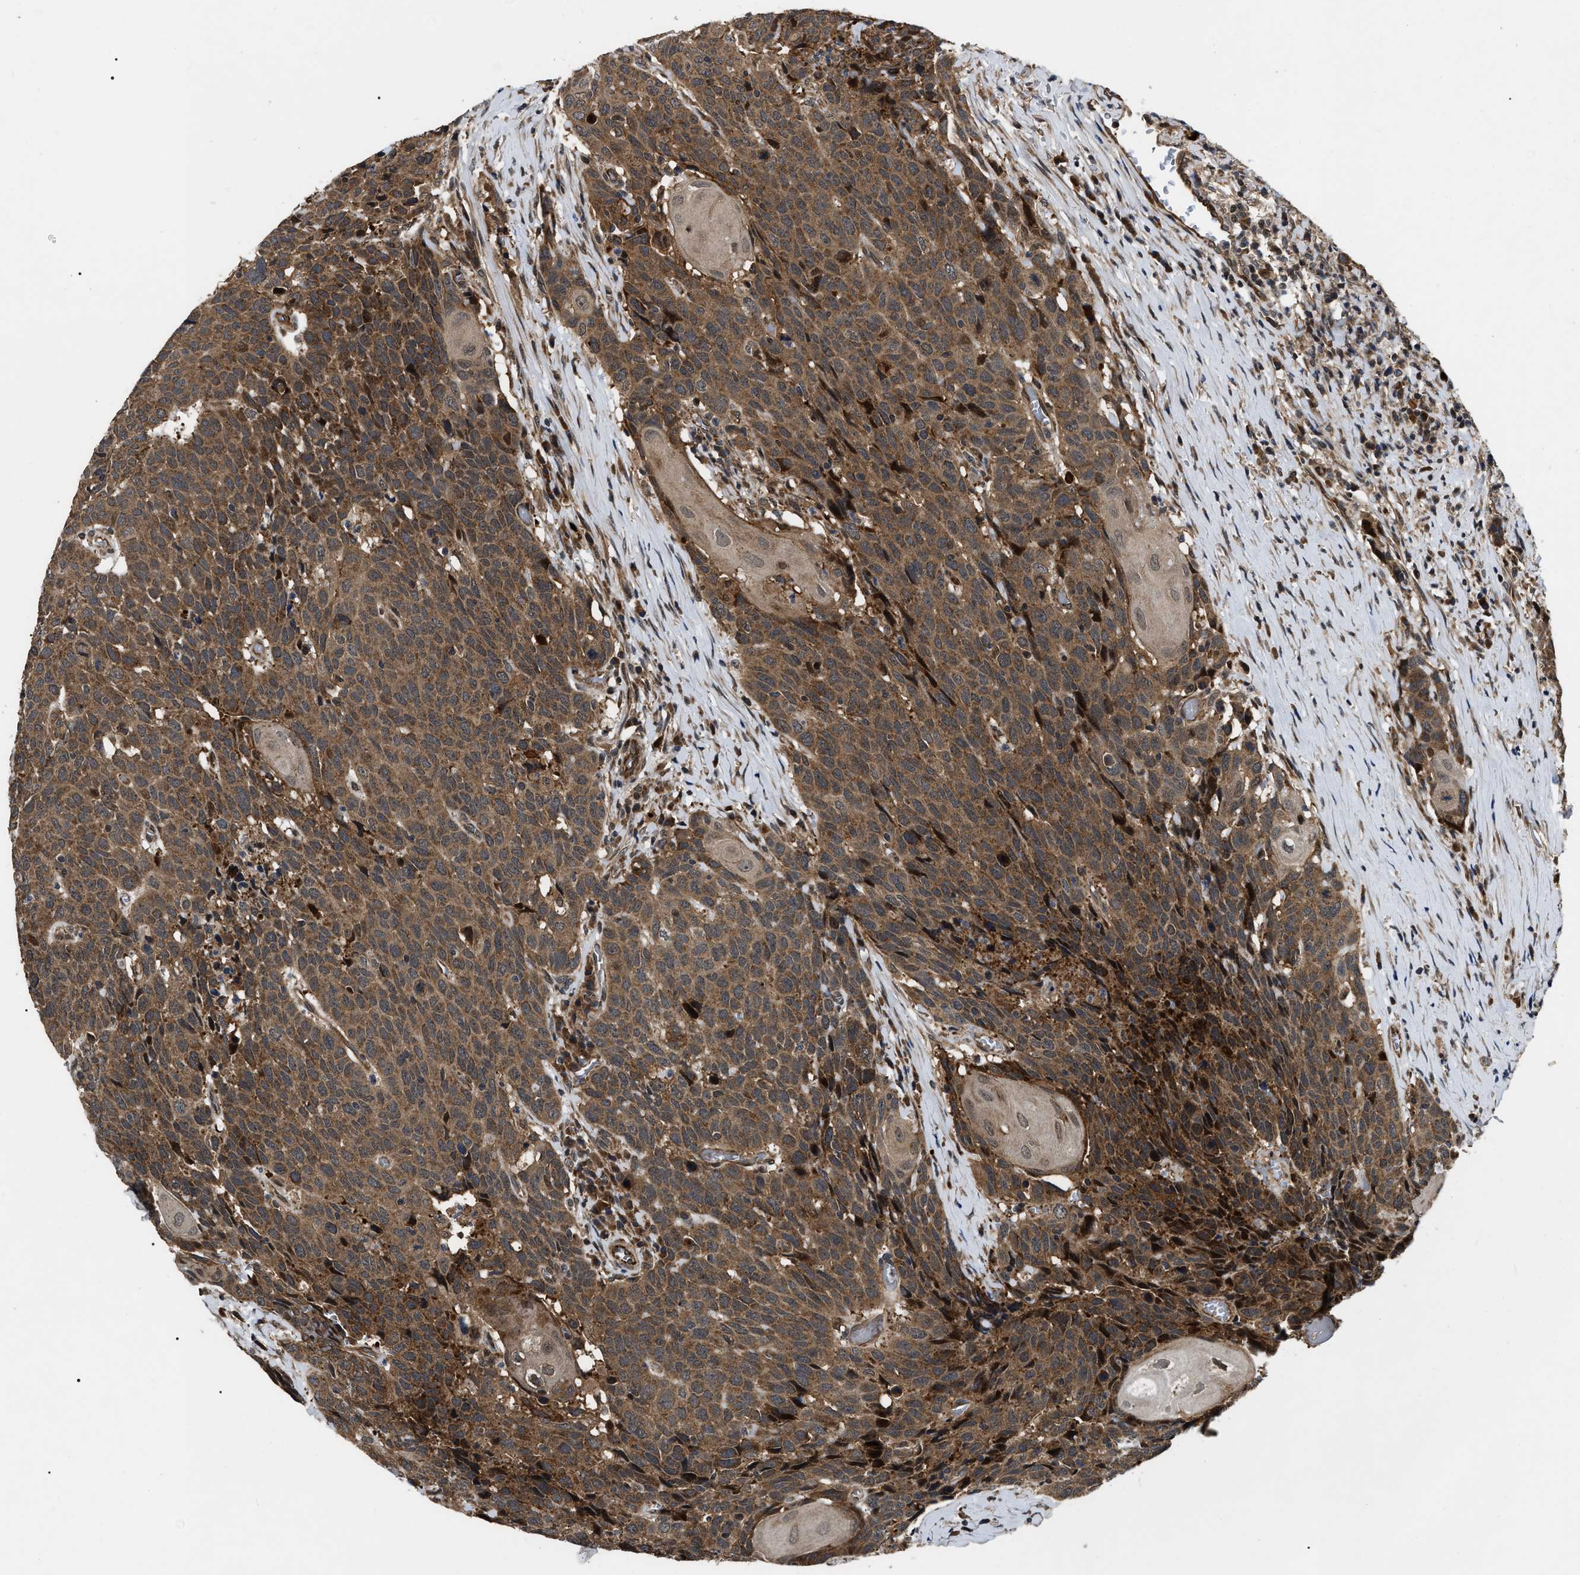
{"staining": {"intensity": "moderate", "quantity": ">75%", "location": "cytoplasmic/membranous"}, "tissue": "head and neck cancer", "cell_type": "Tumor cells", "image_type": "cancer", "snomed": [{"axis": "morphology", "description": "Squamous cell carcinoma, NOS"}, {"axis": "topography", "description": "Head-Neck"}], "caption": "This is an image of immunohistochemistry (IHC) staining of head and neck cancer, which shows moderate staining in the cytoplasmic/membranous of tumor cells.", "gene": "PPWD1", "patient": {"sex": "male", "age": 66}}